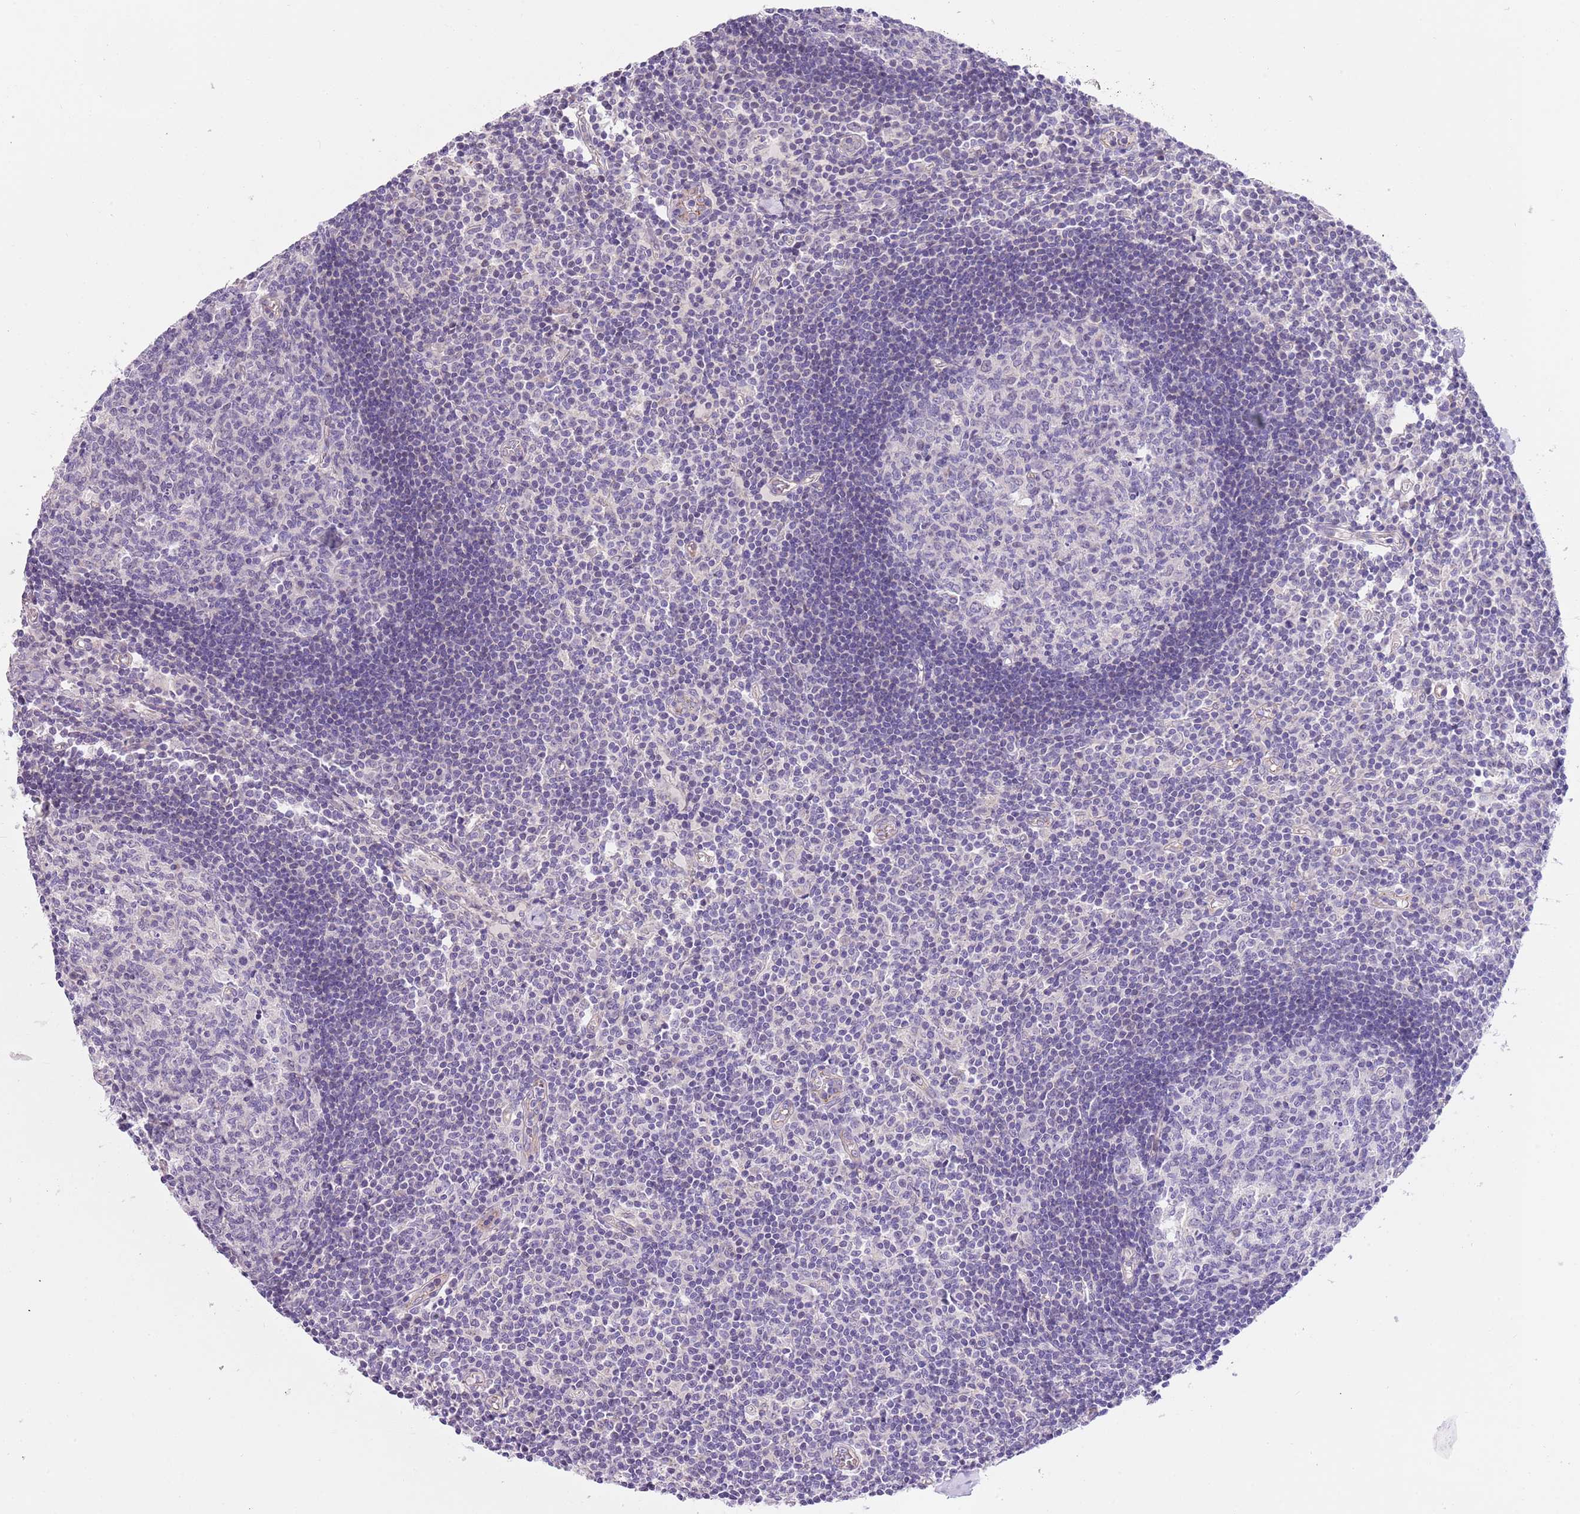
{"staining": {"intensity": "negative", "quantity": "none", "location": "none"}, "tissue": "lymph node", "cell_type": "Germinal center cells", "image_type": "normal", "snomed": [{"axis": "morphology", "description": "Normal tissue, NOS"}, {"axis": "topography", "description": "Lymph node"}], "caption": "IHC of unremarkable human lymph node exhibits no expression in germinal center cells. Brightfield microscopy of immunohistochemistry stained with DAB (brown) and hematoxylin (blue), captured at high magnification.", "gene": "NET1", "patient": {"sex": "female", "age": 55}}